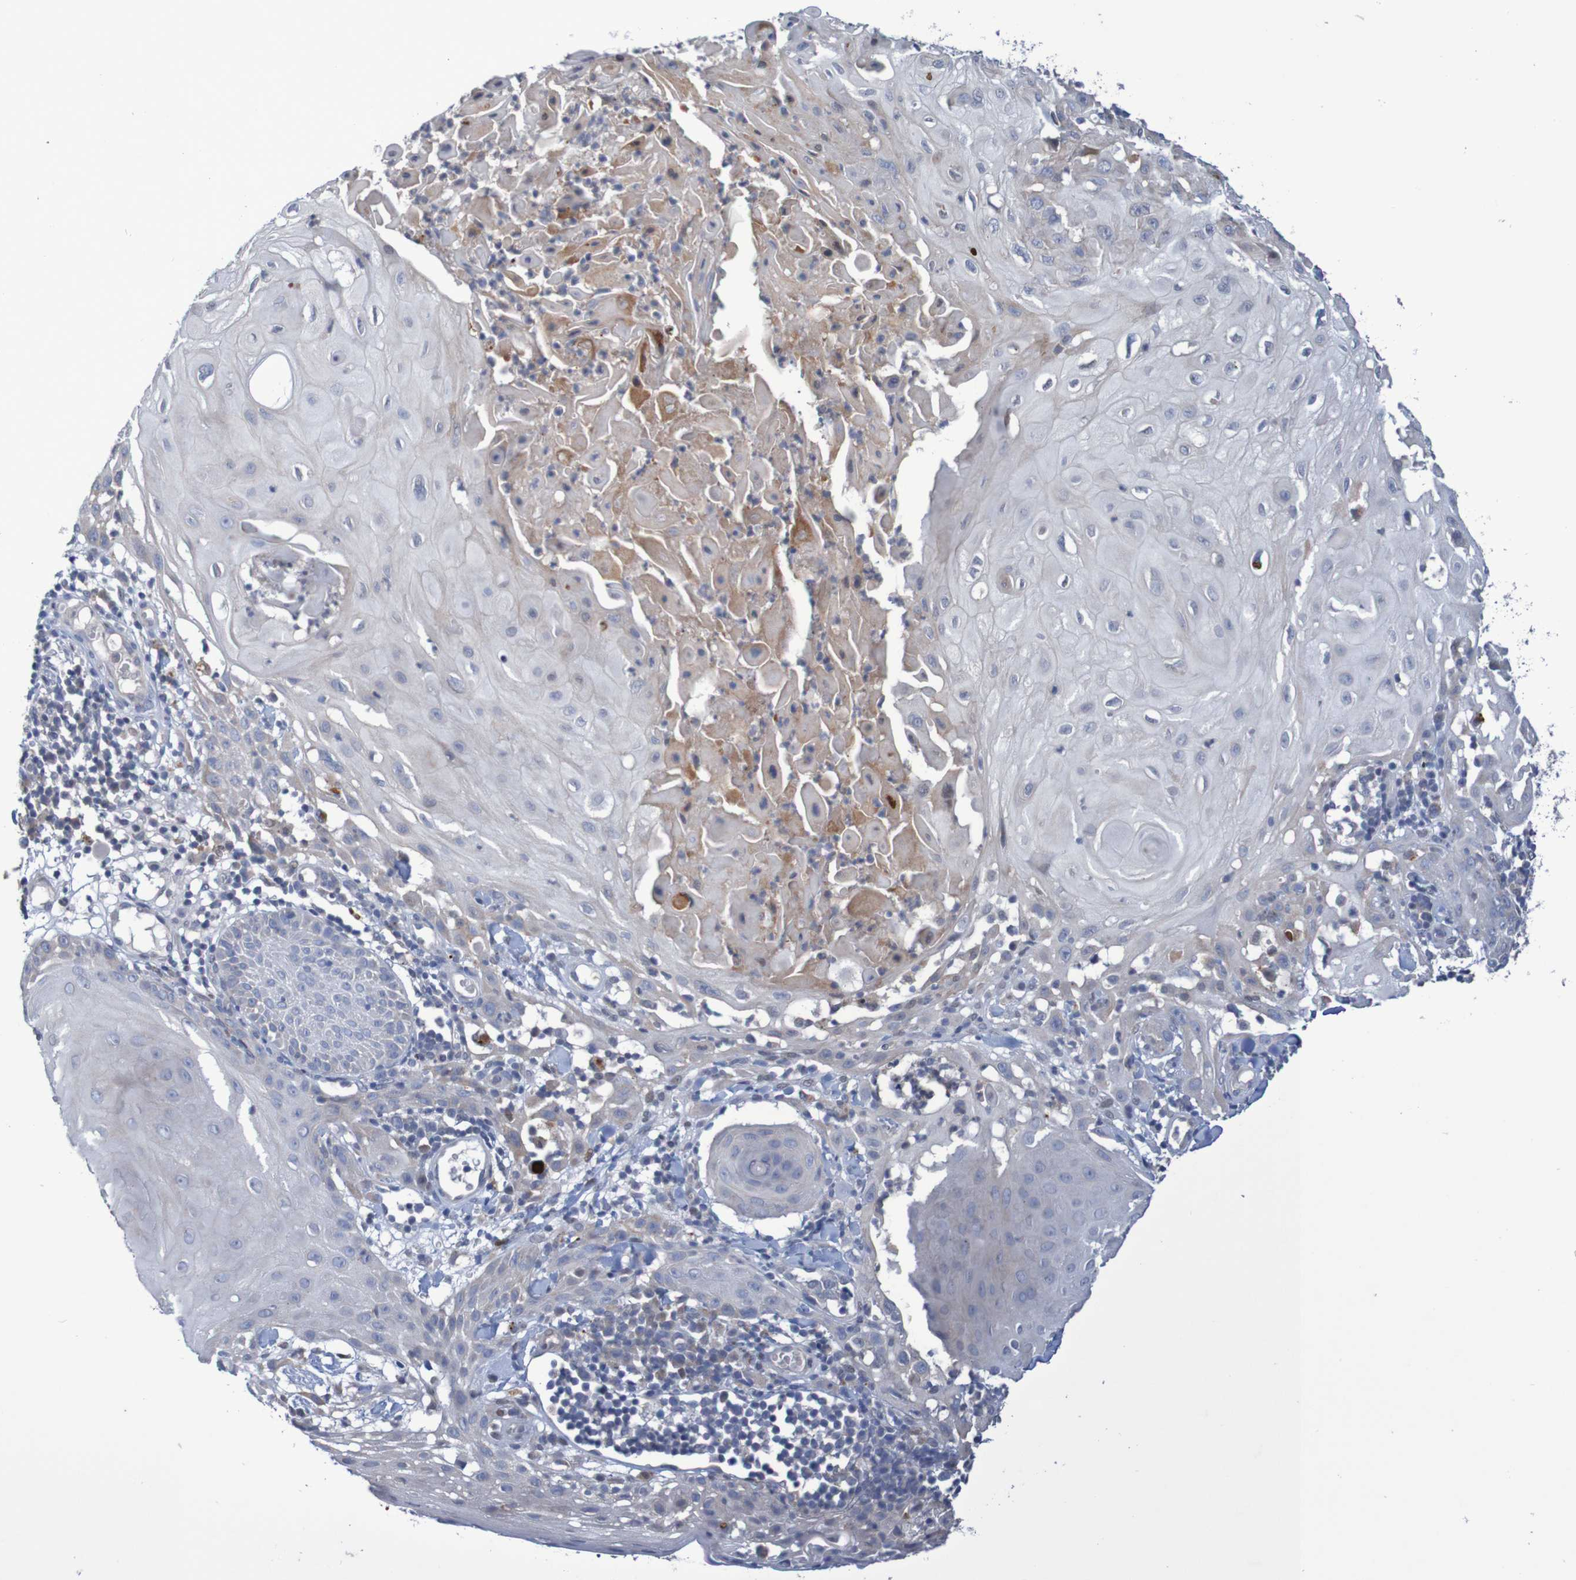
{"staining": {"intensity": "negative", "quantity": "none", "location": "none"}, "tissue": "skin cancer", "cell_type": "Tumor cells", "image_type": "cancer", "snomed": [{"axis": "morphology", "description": "Squamous cell carcinoma, NOS"}, {"axis": "topography", "description": "Skin"}], "caption": "The photomicrograph demonstrates no significant positivity in tumor cells of skin squamous cell carcinoma.", "gene": "FBP2", "patient": {"sex": "male", "age": 24}}